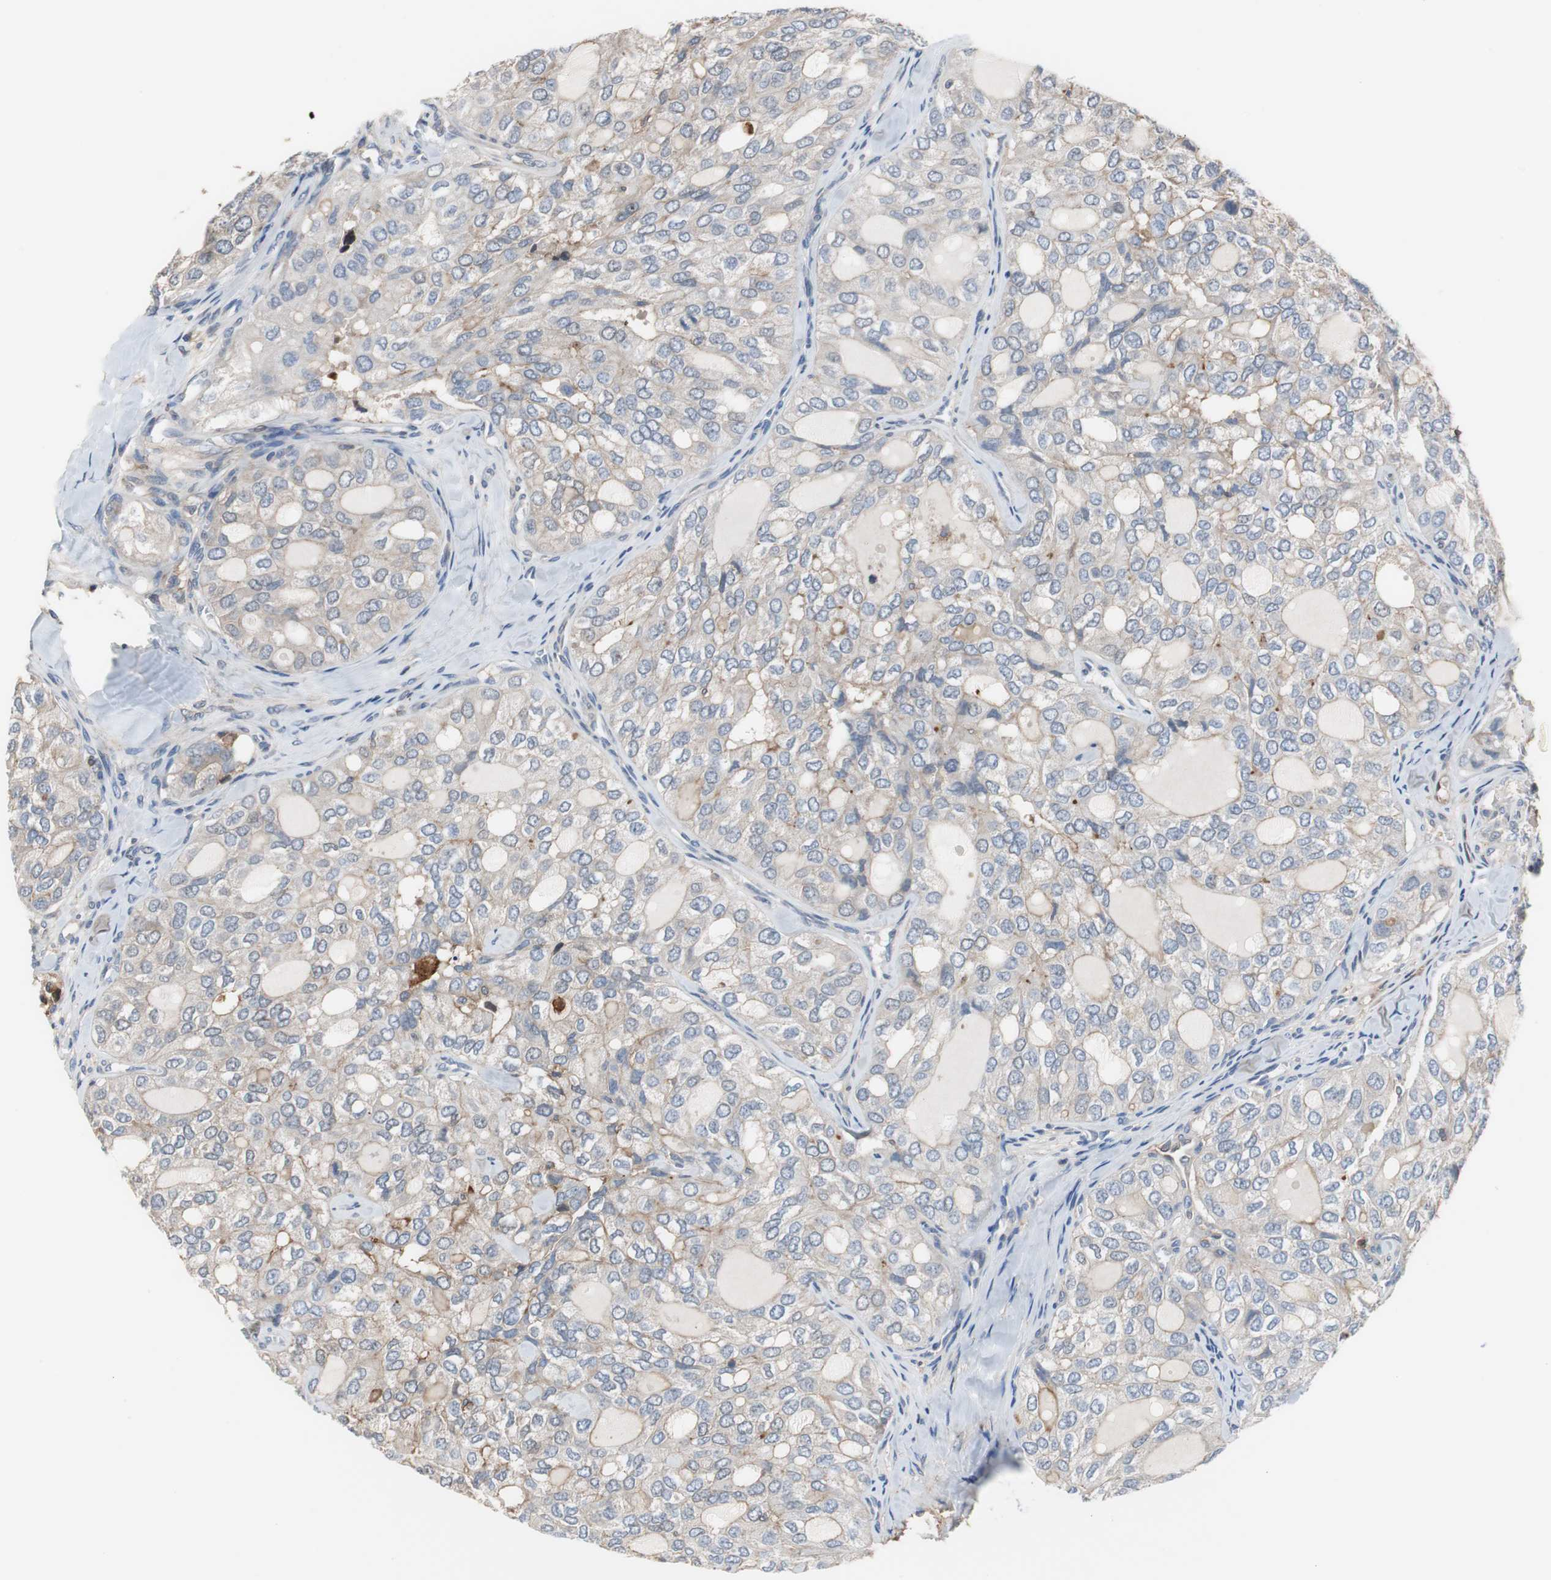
{"staining": {"intensity": "weak", "quantity": "<25%", "location": "cytoplasmic/membranous"}, "tissue": "thyroid cancer", "cell_type": "Tumor cells", "image_type": "cancer", "snomed": [{"axis": "morphology", "description": "Follicular adenoma carcinoma, NOS"}, {"axis": "topography", "description": "Thyroid gland"}], "caption": "Thyroid cancer was stained to show a protein in brown. There is no significant expression in tumor cells. The staining is performed using DAB brown chromogen with nuclei counter-stained in using hematoxylin.", "gene": "ANXA4", "patient": {"sex": "male", "age": 75}}